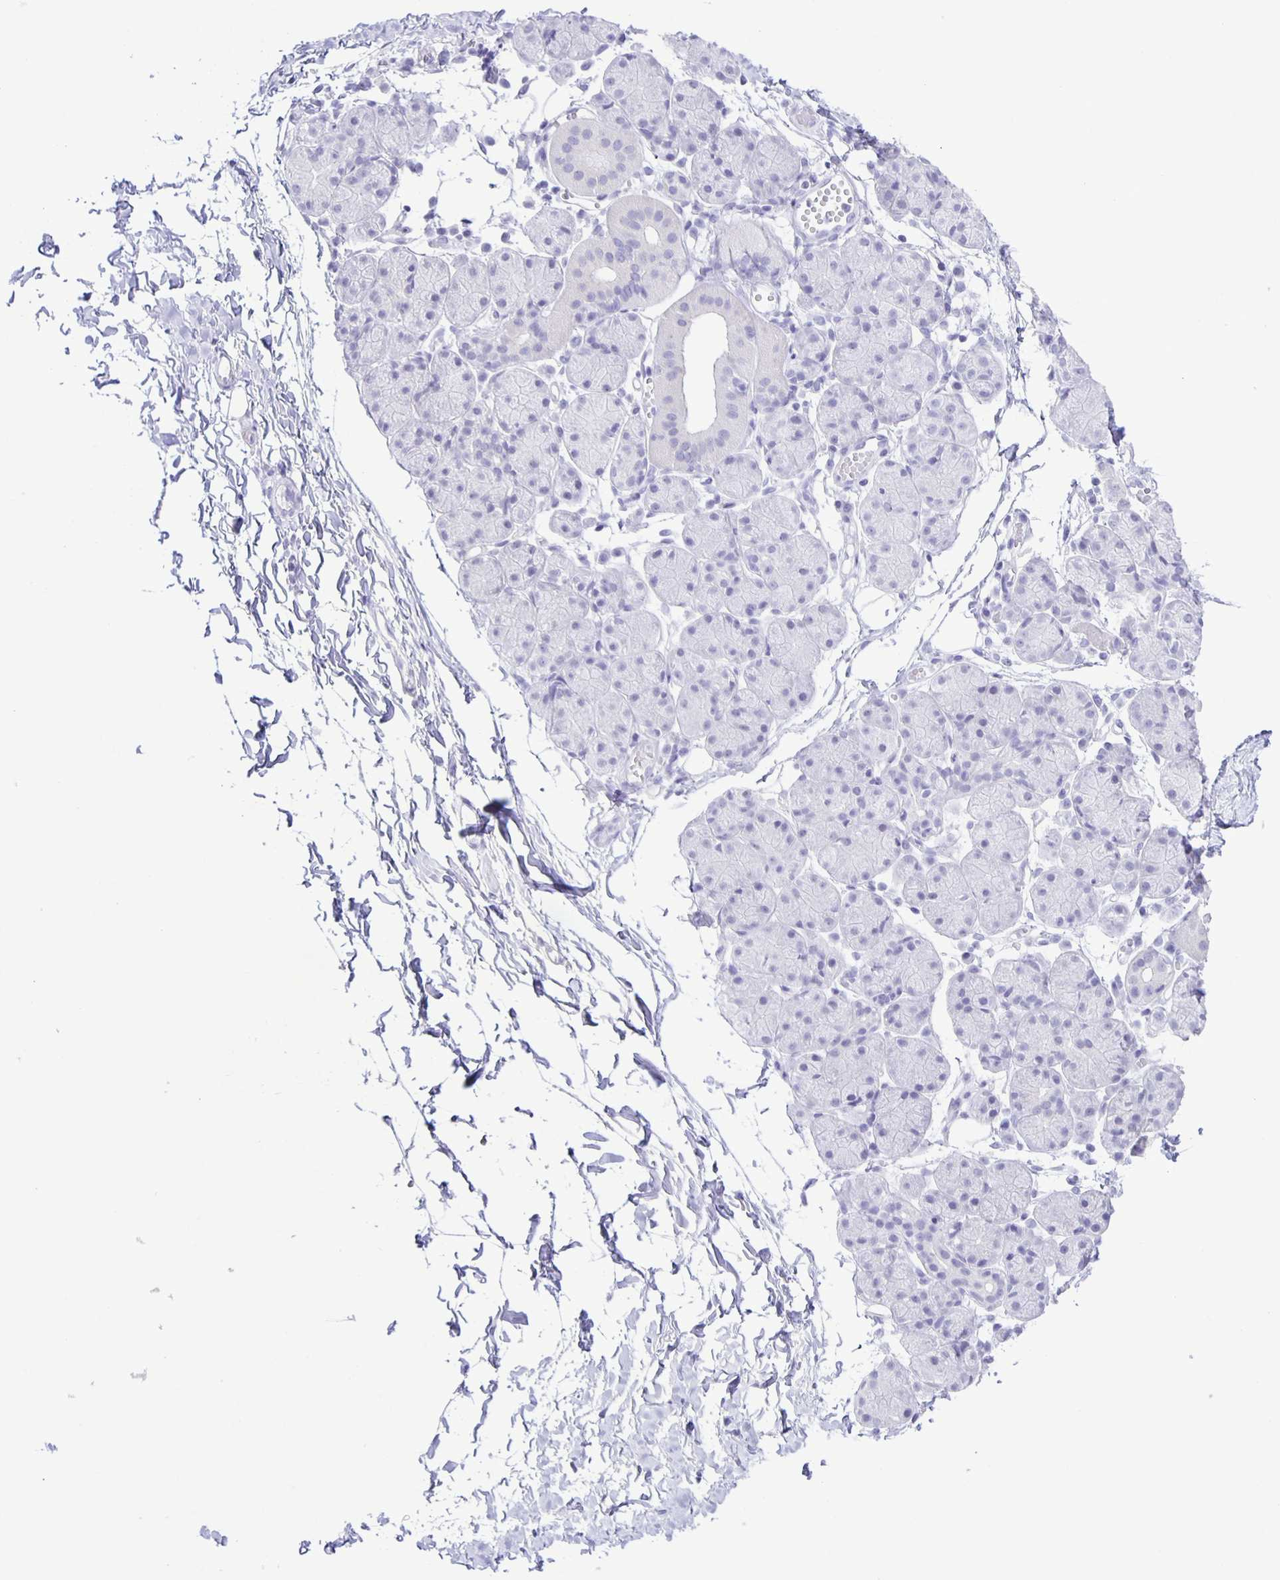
{"staining": {"intensity": "negative", "quantity": "none", "location": "none"}, "tissue": "salivary gland", "cell_type": "Glandular cells", "image_type": "normal", "snomed": [{"axis": "morphology", "description": "Normal tissue, NOS"}, {"axis": "morphology", "description": "Inflammation, NOS"}, {"axis": "topography", "description": "Lymph node"}, {"axis": "topography", "description": "Salivary gland"}], "caption": "A histopathology image of salivary gland stained for a protein shows no brown staining in glandular cells.", "gene": "EZHIP", "patient": {"sex": "male", "age": 3}}